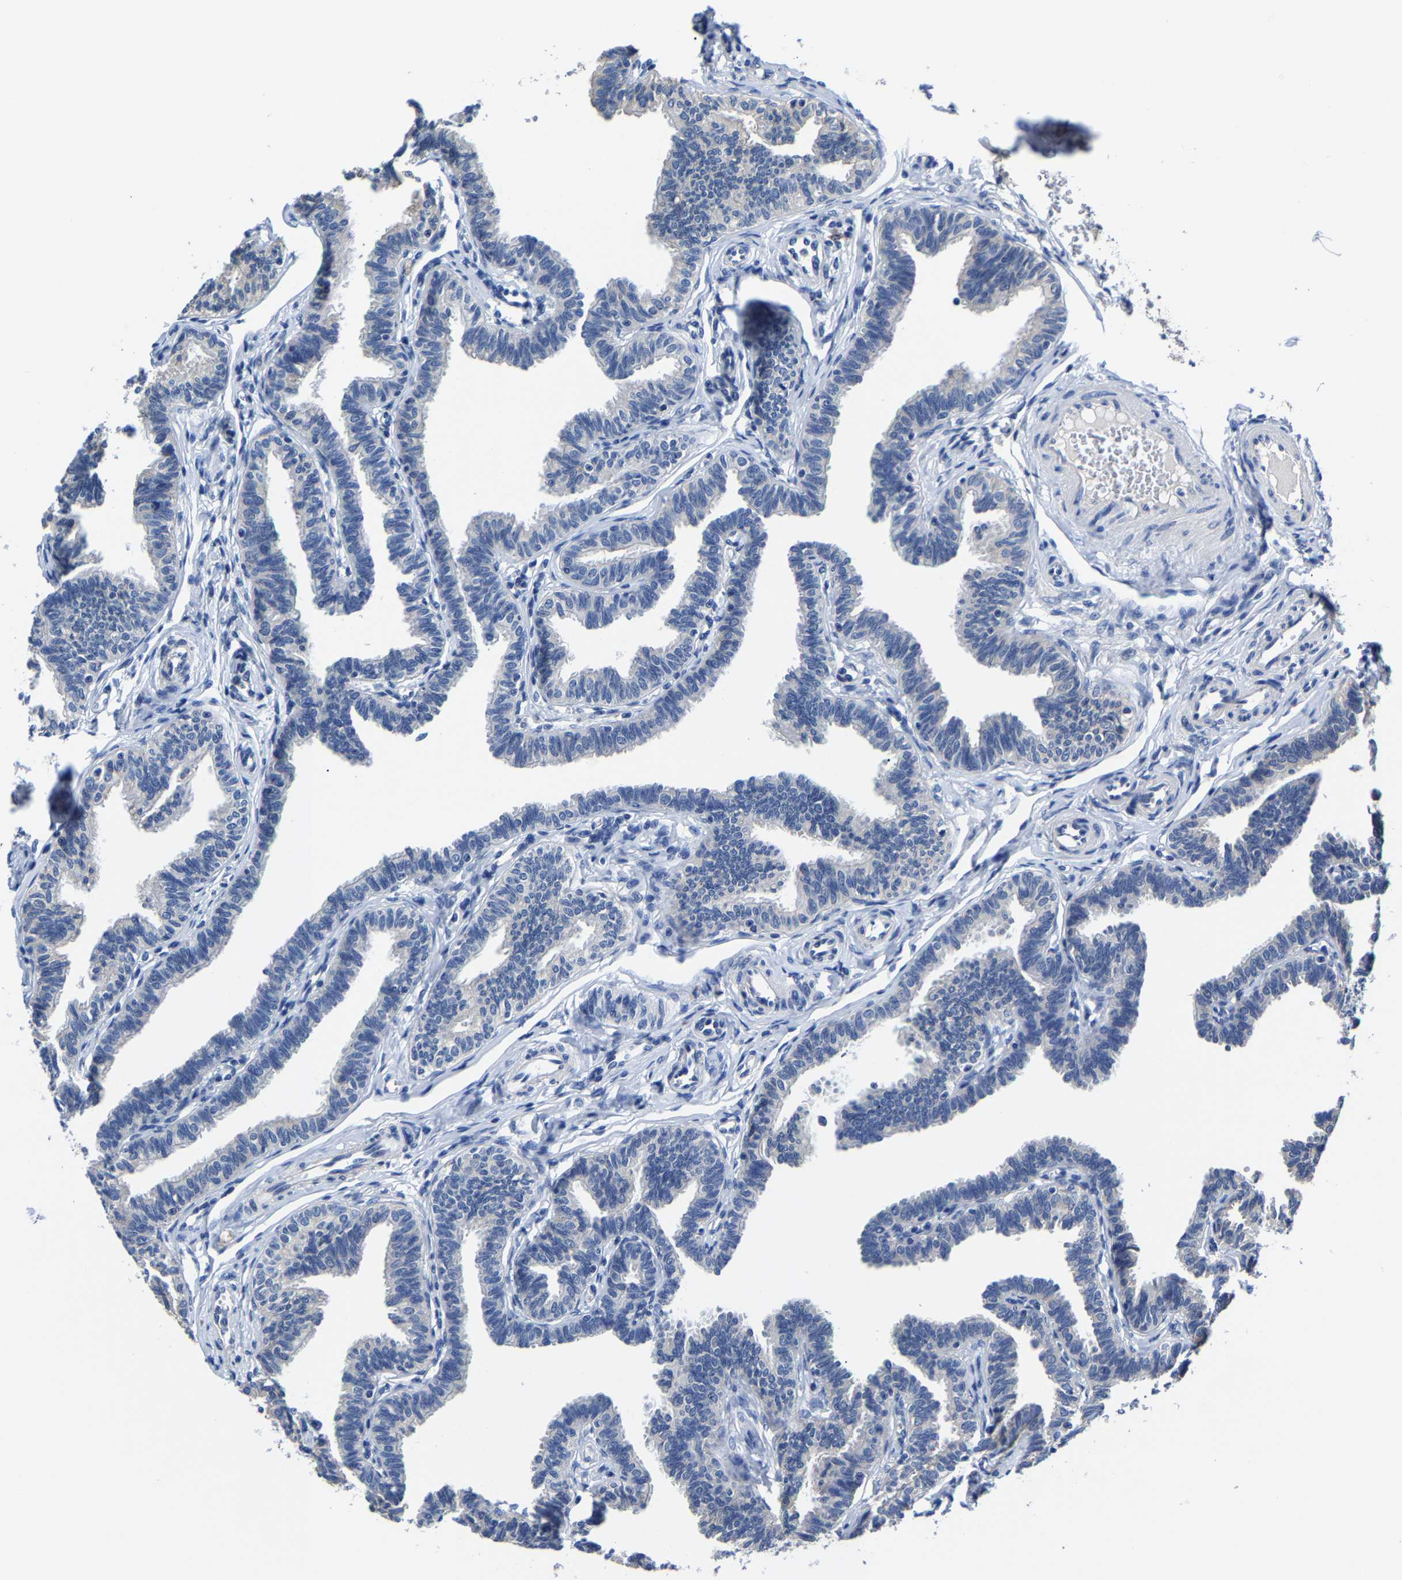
{"staining": {"intensity": "negative", "quantity": "none", "location": "none"}, "tissue": "fallopian tube", "cell_type": "Glandular cells", "image_type": "normal", "snomed": [{"axis": "morphology", "description": "Normal tissue, NOS"}, {"axis": "topography", "description": "Fallopian tube"}, {"axis": "topography", "description": "Ovary"}], "caption": "This is a photomicrograph of immunohistochemistry (IHC) staining of unremarkable fallopian tube, which shows no positivity in glandular cells. (Immunohistochemistry, brightfield microscopy, high magnification).", "gene": "SRPK2", "patient": {"sex": "female", "age": 23}}